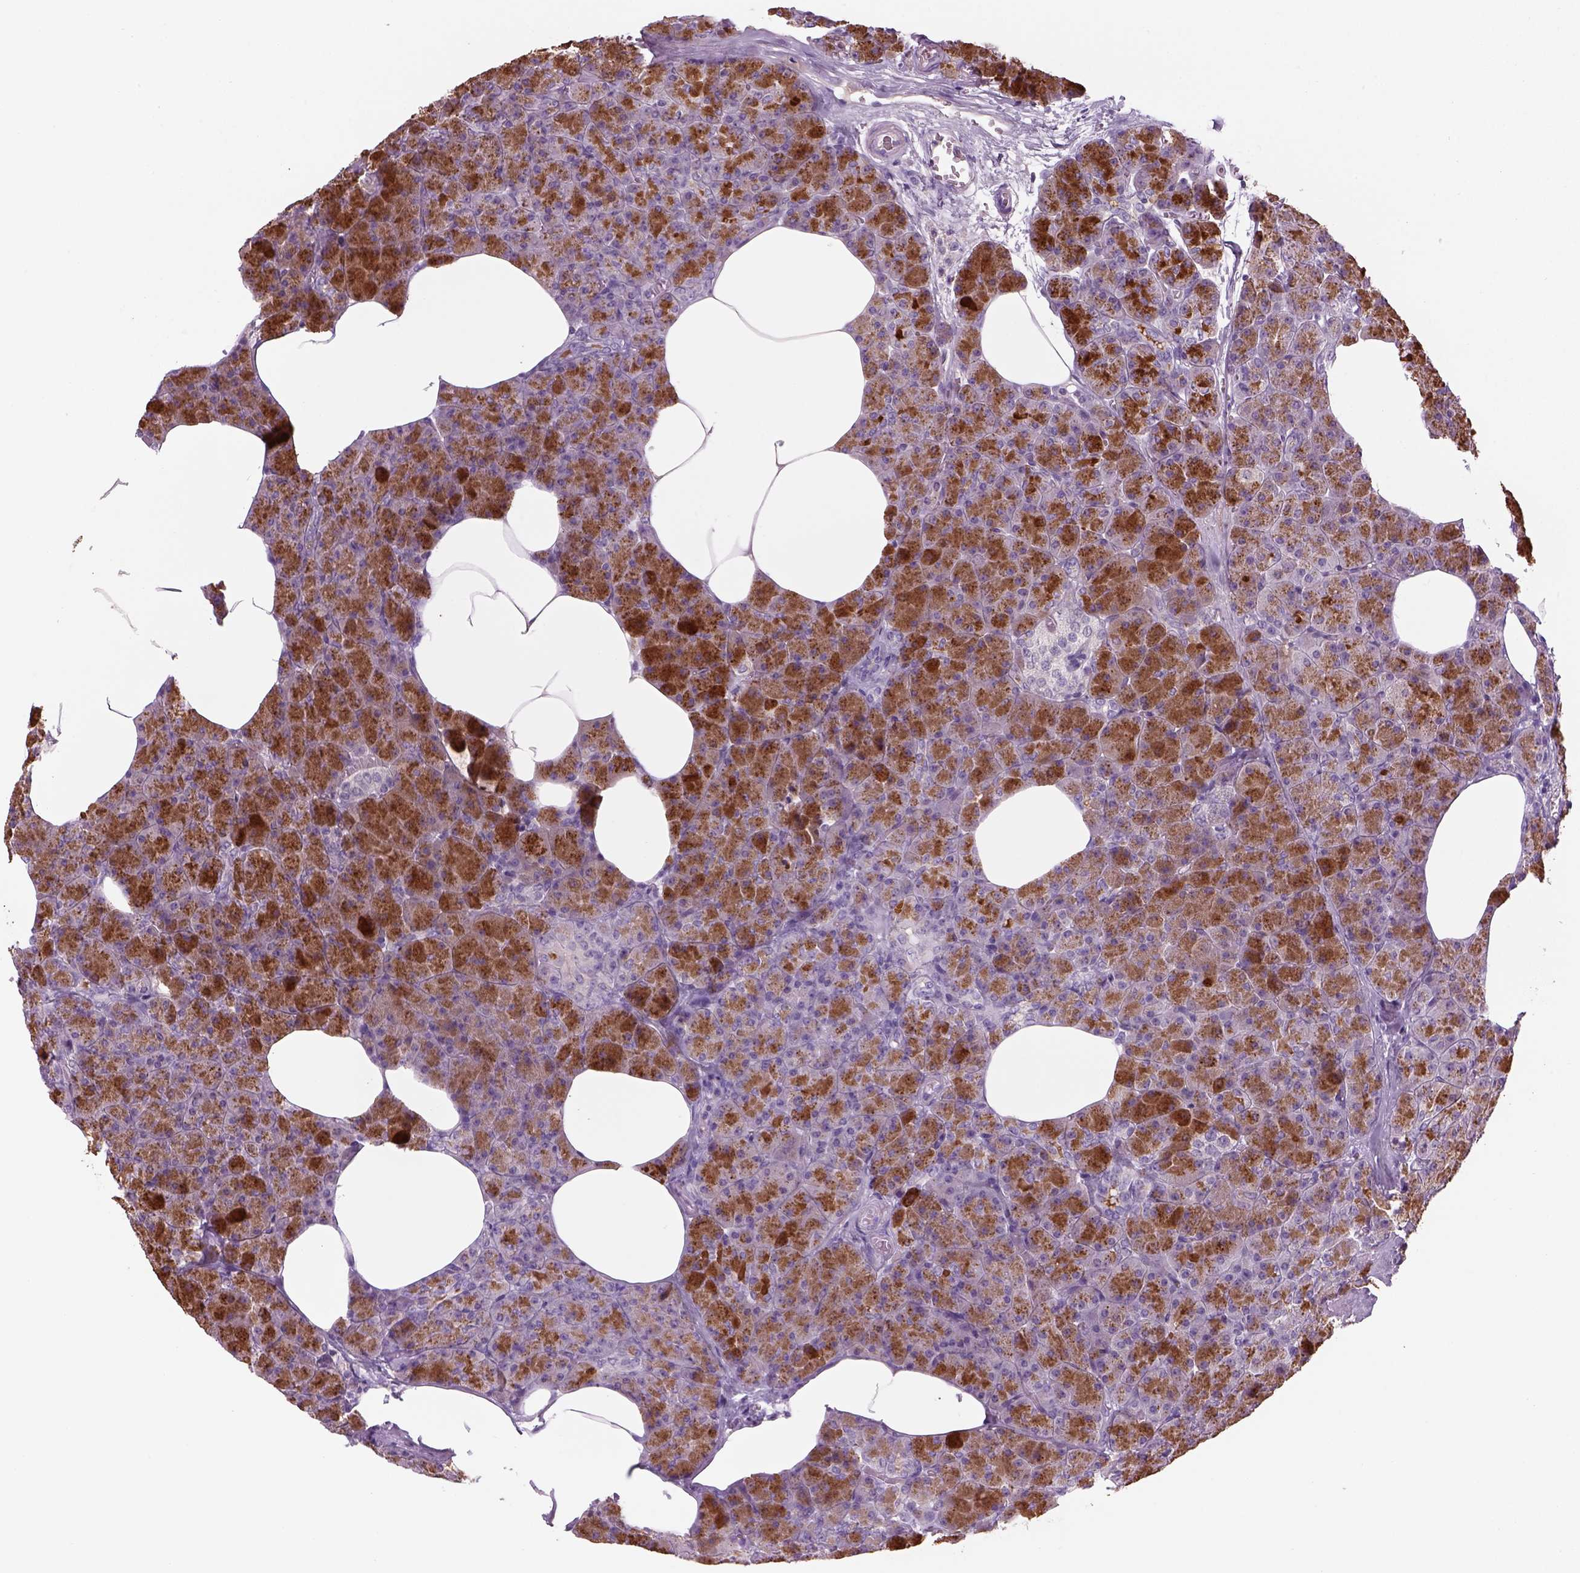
{"staining": {"intensity": "strong", "quantity": "25%-75%", "location": "cytoplasmic/membranous"}, "tissue": "pancreas", "cell_type": "Exocrine glandular cells", "image_type": "normal", "snomed": [{"axis": "morphology", "description": "Normal tissue, NOS"}, {"axis": "topography", "description": "Pancreas"}], "caption": "The photomicrograph exhibits staining of normal pancreas, revealing strong cytoplasmic/membranous protein positivity (brown color) within exocrine glandular cells. The protein of interest is stained brown, and the nuclei are stained in blue (DAB (3,3'-diaminobenzidine) IHC with brightfield microscopy, high magnification).", "gene": "MDH1B", "patient": {"sex": "female", "age": 45}}